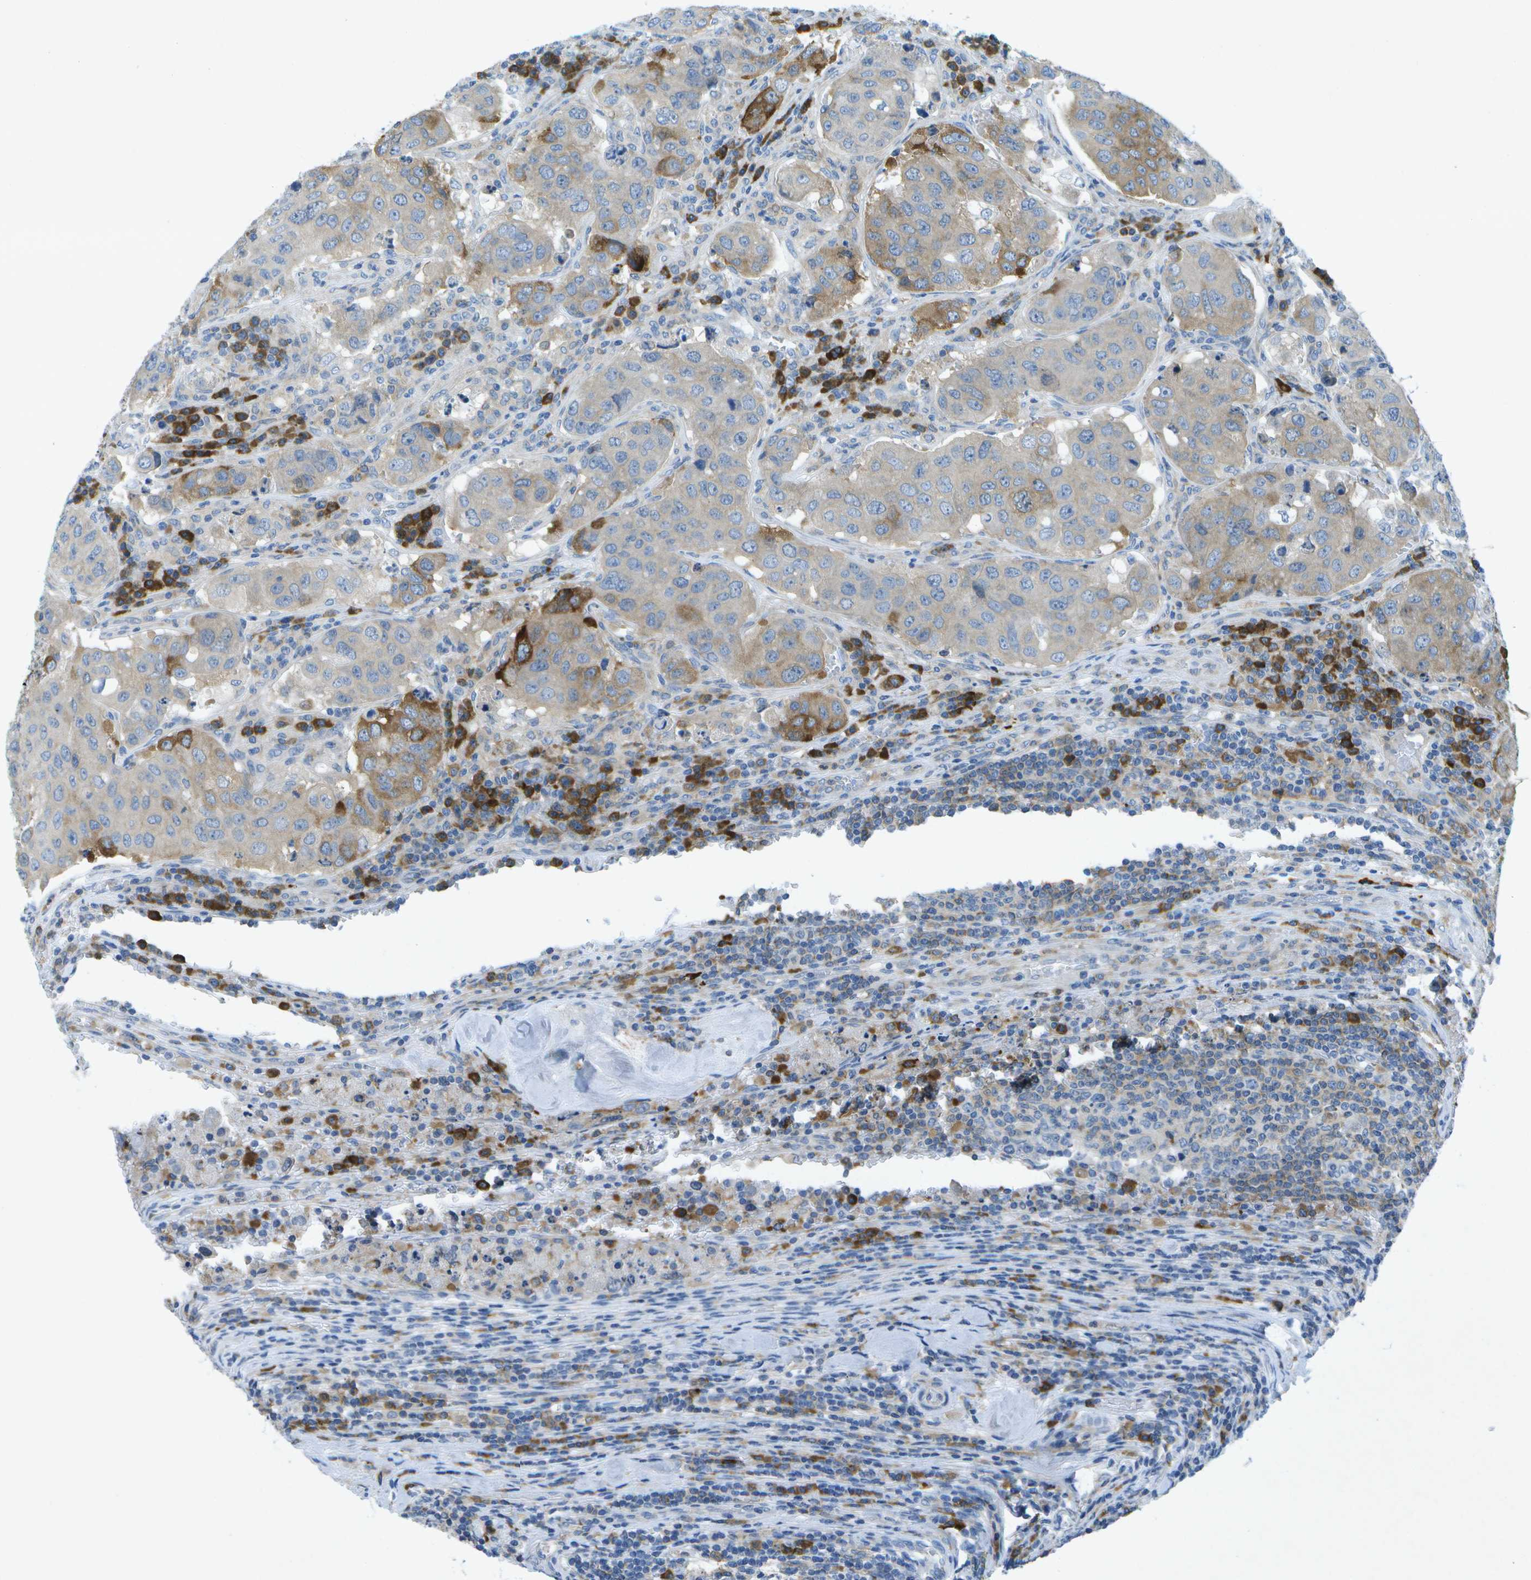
{"staining": {"intensity": "strong", "quantity": "<25%", "location": "cytoplasmic/membranous"}, "tissue": "urothelial cancer", "cell_type": "Tumor cells", "image_type": "cancer", "snomed": [{"axis": "morphology", "description": "Urothelial carcinoma, High grade"}, {"axis": "topography", "description": "Lymph node"}, {"axis": "topography", "description": "Urinary bladder"}], "caption": "Immunohistochemistry (IHC) of human urothelial cancer displays medium levels of strong cytoplasmic/membranous staining in about <25% of tumor cells.", "gene": "WNK2", "patient": {"sex": "male", "age": 51}}